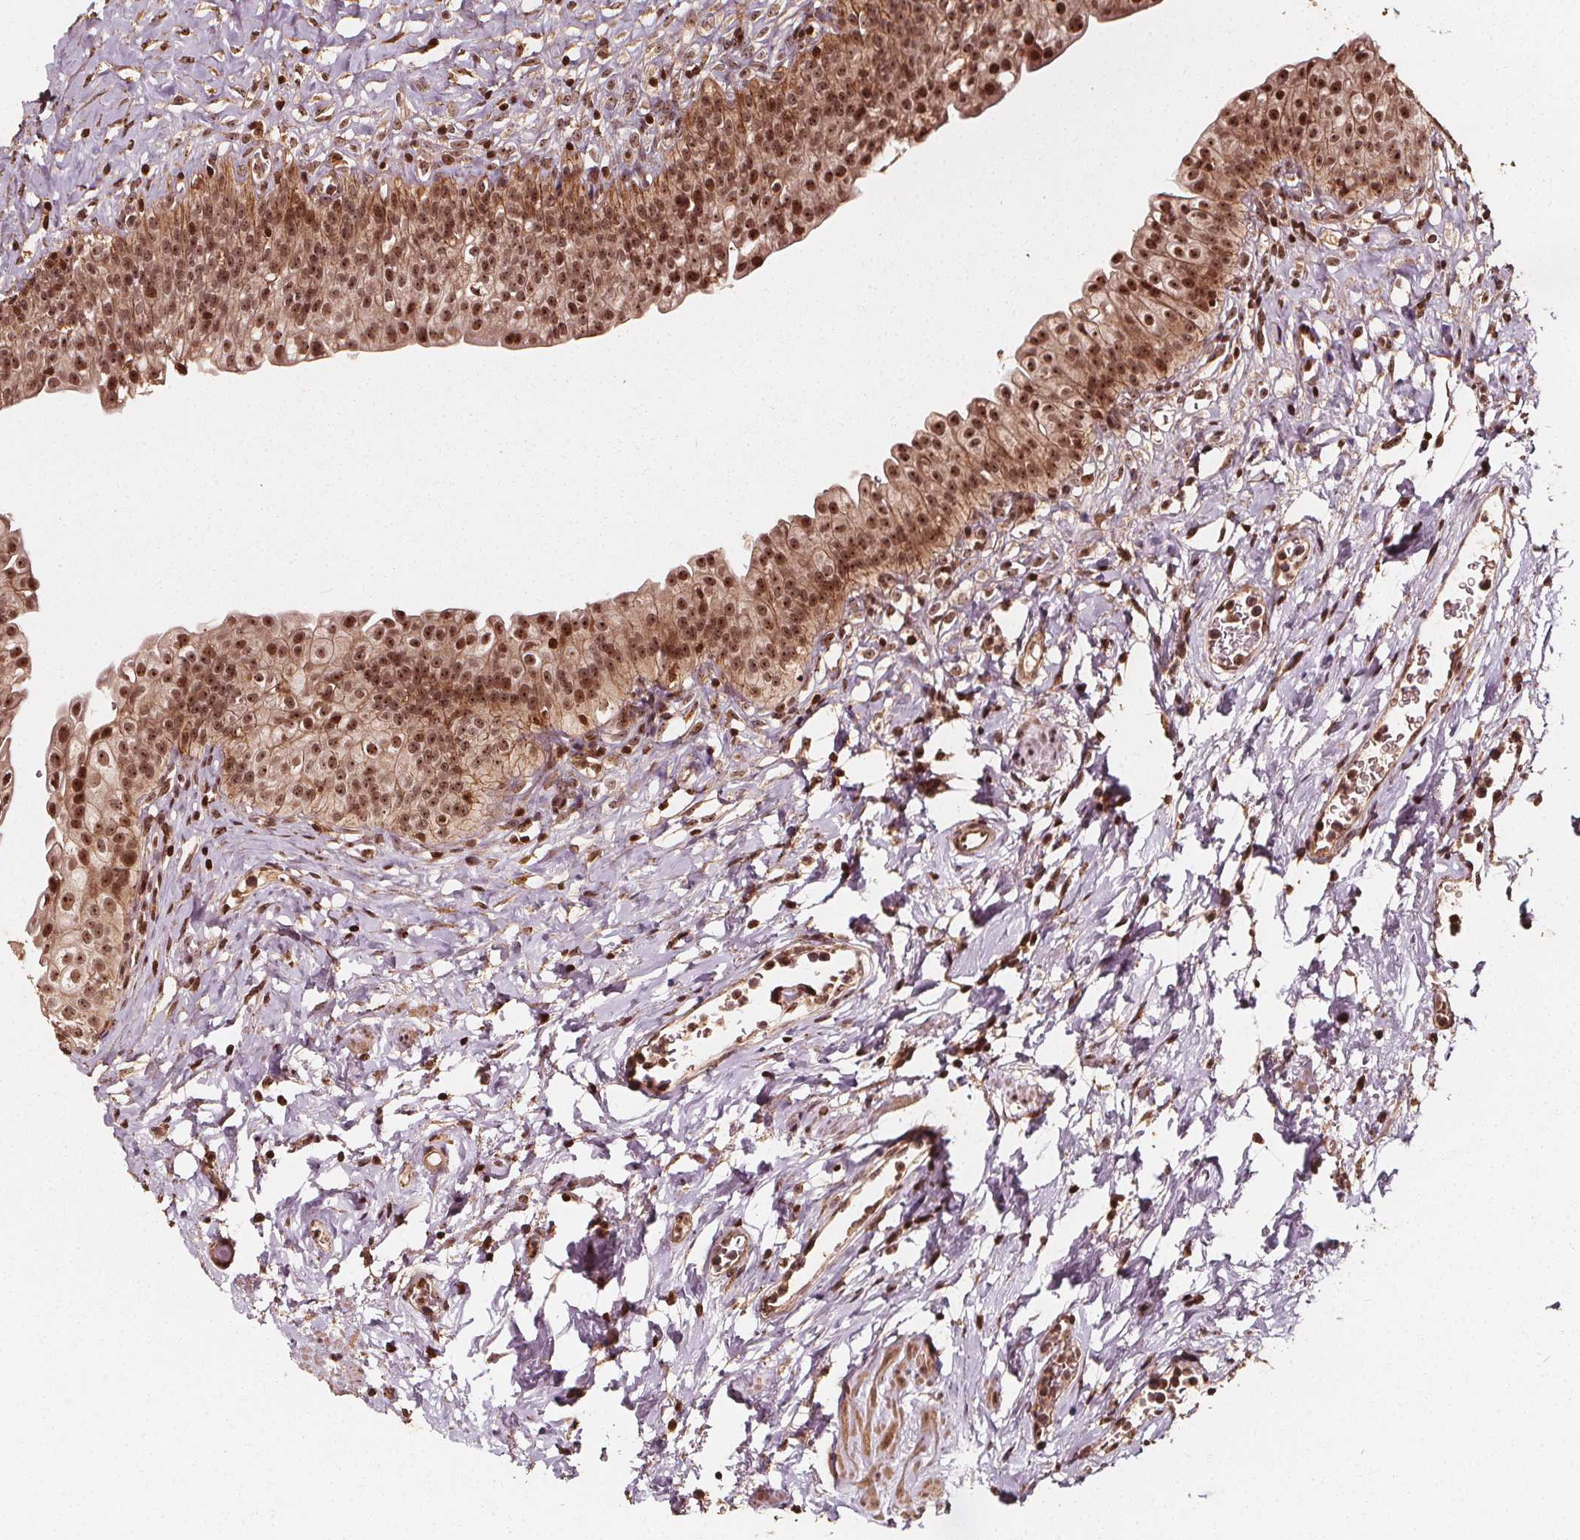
{"staining": {"intensity": "moderate", "quantity": ">75%", "location": "cytoplasmic/membranous,nuclear"}, "tissue": "urinary bladder", "cell_type": "Urothelial cells", "image_type": "normal", "snomed": [{"axis": "morphology", "description": "Normal tissue, NOS"}, {"axis": "topography", "description": "Urinary bladder"}], "caption": "Normal urinary bladder was stained to show a protein in brown. There is medium levels of moderate cytoplasmic/membranous,nuclear expression in about >75% of urothelial cells. Nuclei are stained in blue.", "gene": "EXOSC9", "patient": {"sex": "male", "age": 76}}